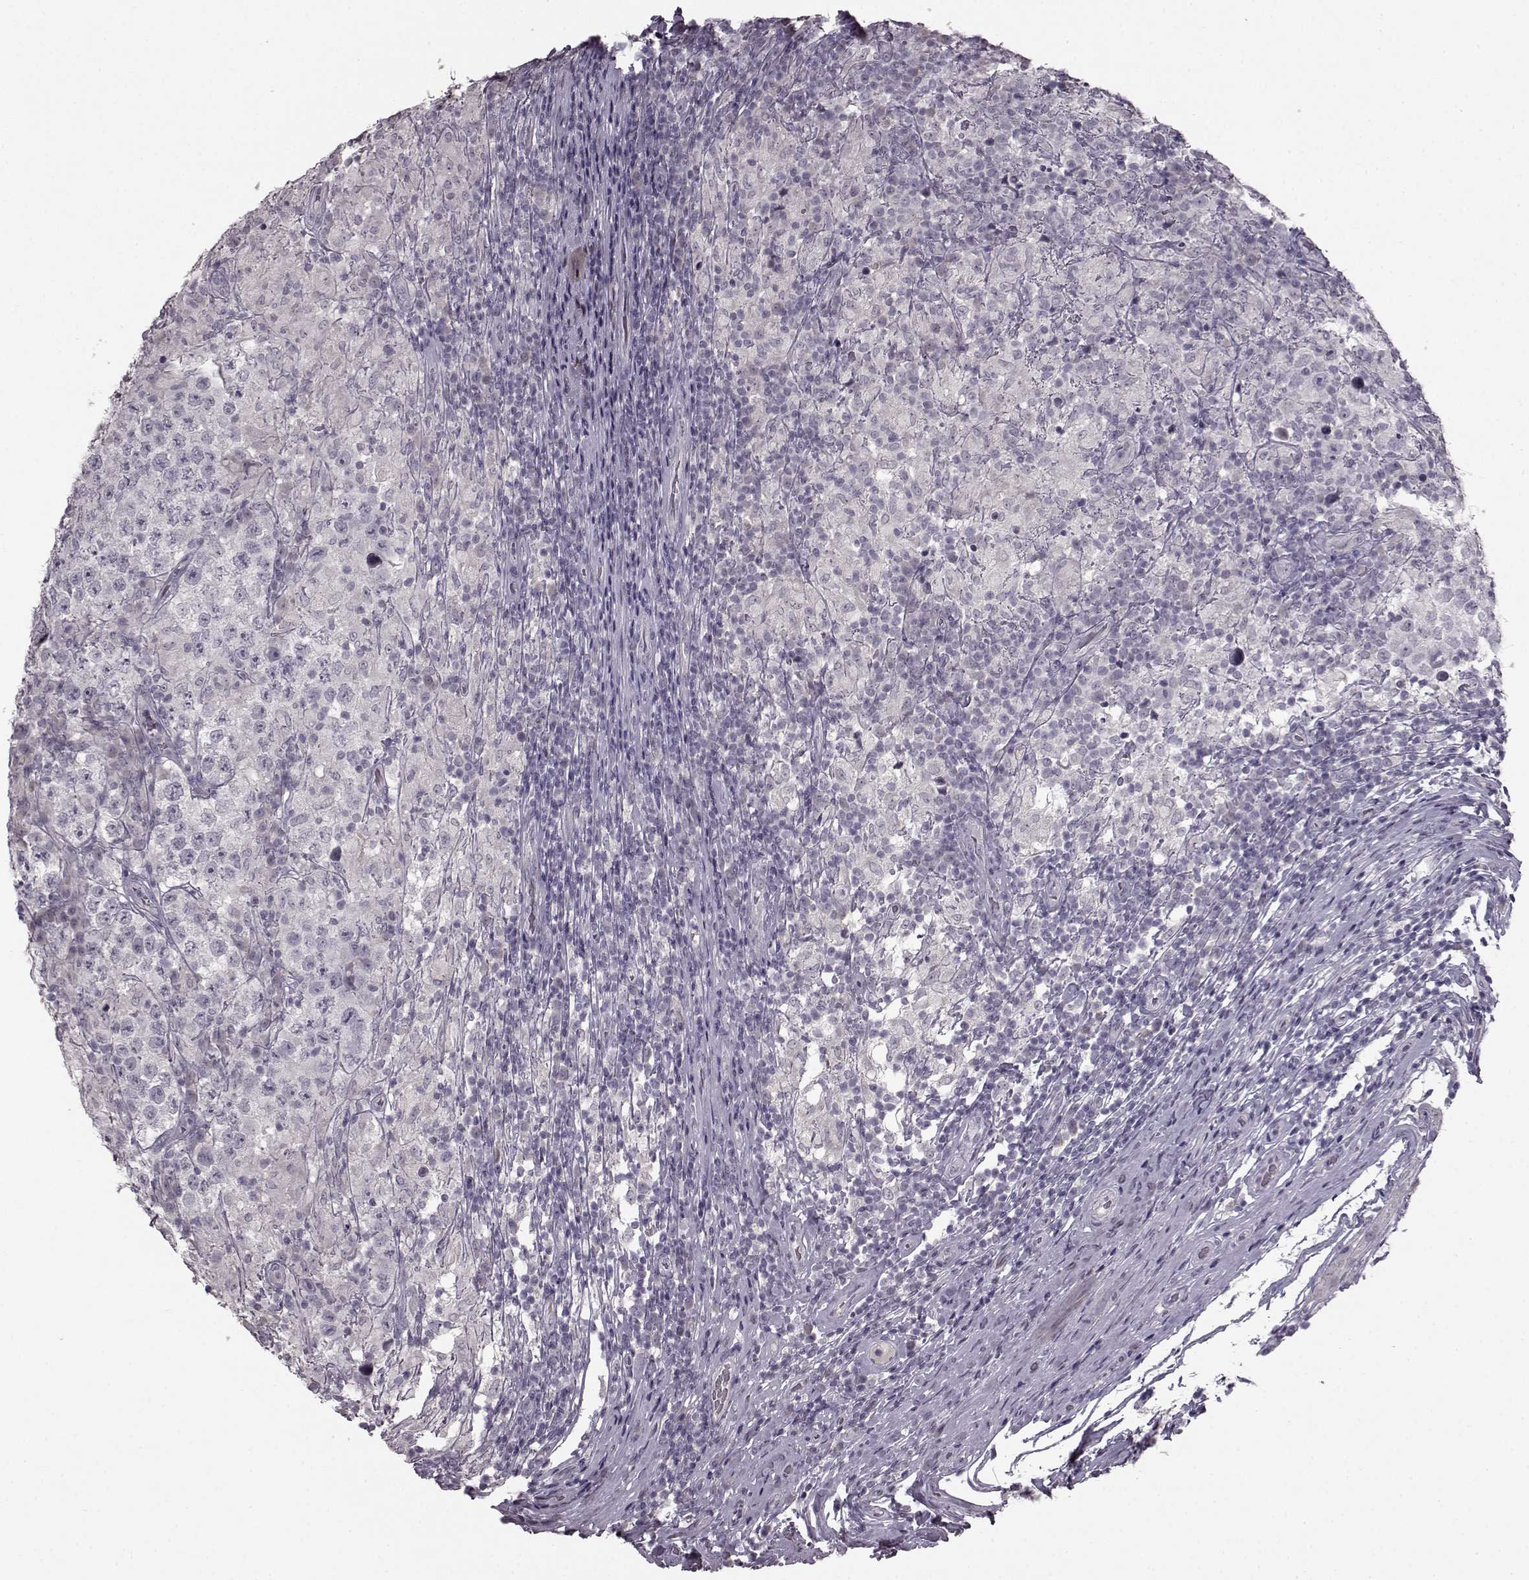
{"staining": {"intensity": "negative", "quantity": "none", "location": "none"}, "tissue": "testis cancer", "cell_type": "Tumor cells", "image_type": "cancer", "snomed": [{"axis": "morphology", "description": "Seminoma, NOS"}, {"axis": "morphology", "description": "Carcinoma, Embryonal, NOS"}, {"axis": "topography", "description": "Testis"}], "caption": "Tumor cells are negative for brown protein staining in embryonal carcinoma (testis).", "gene": "LHB", "patient": {"sex": "male", "age": 41}}